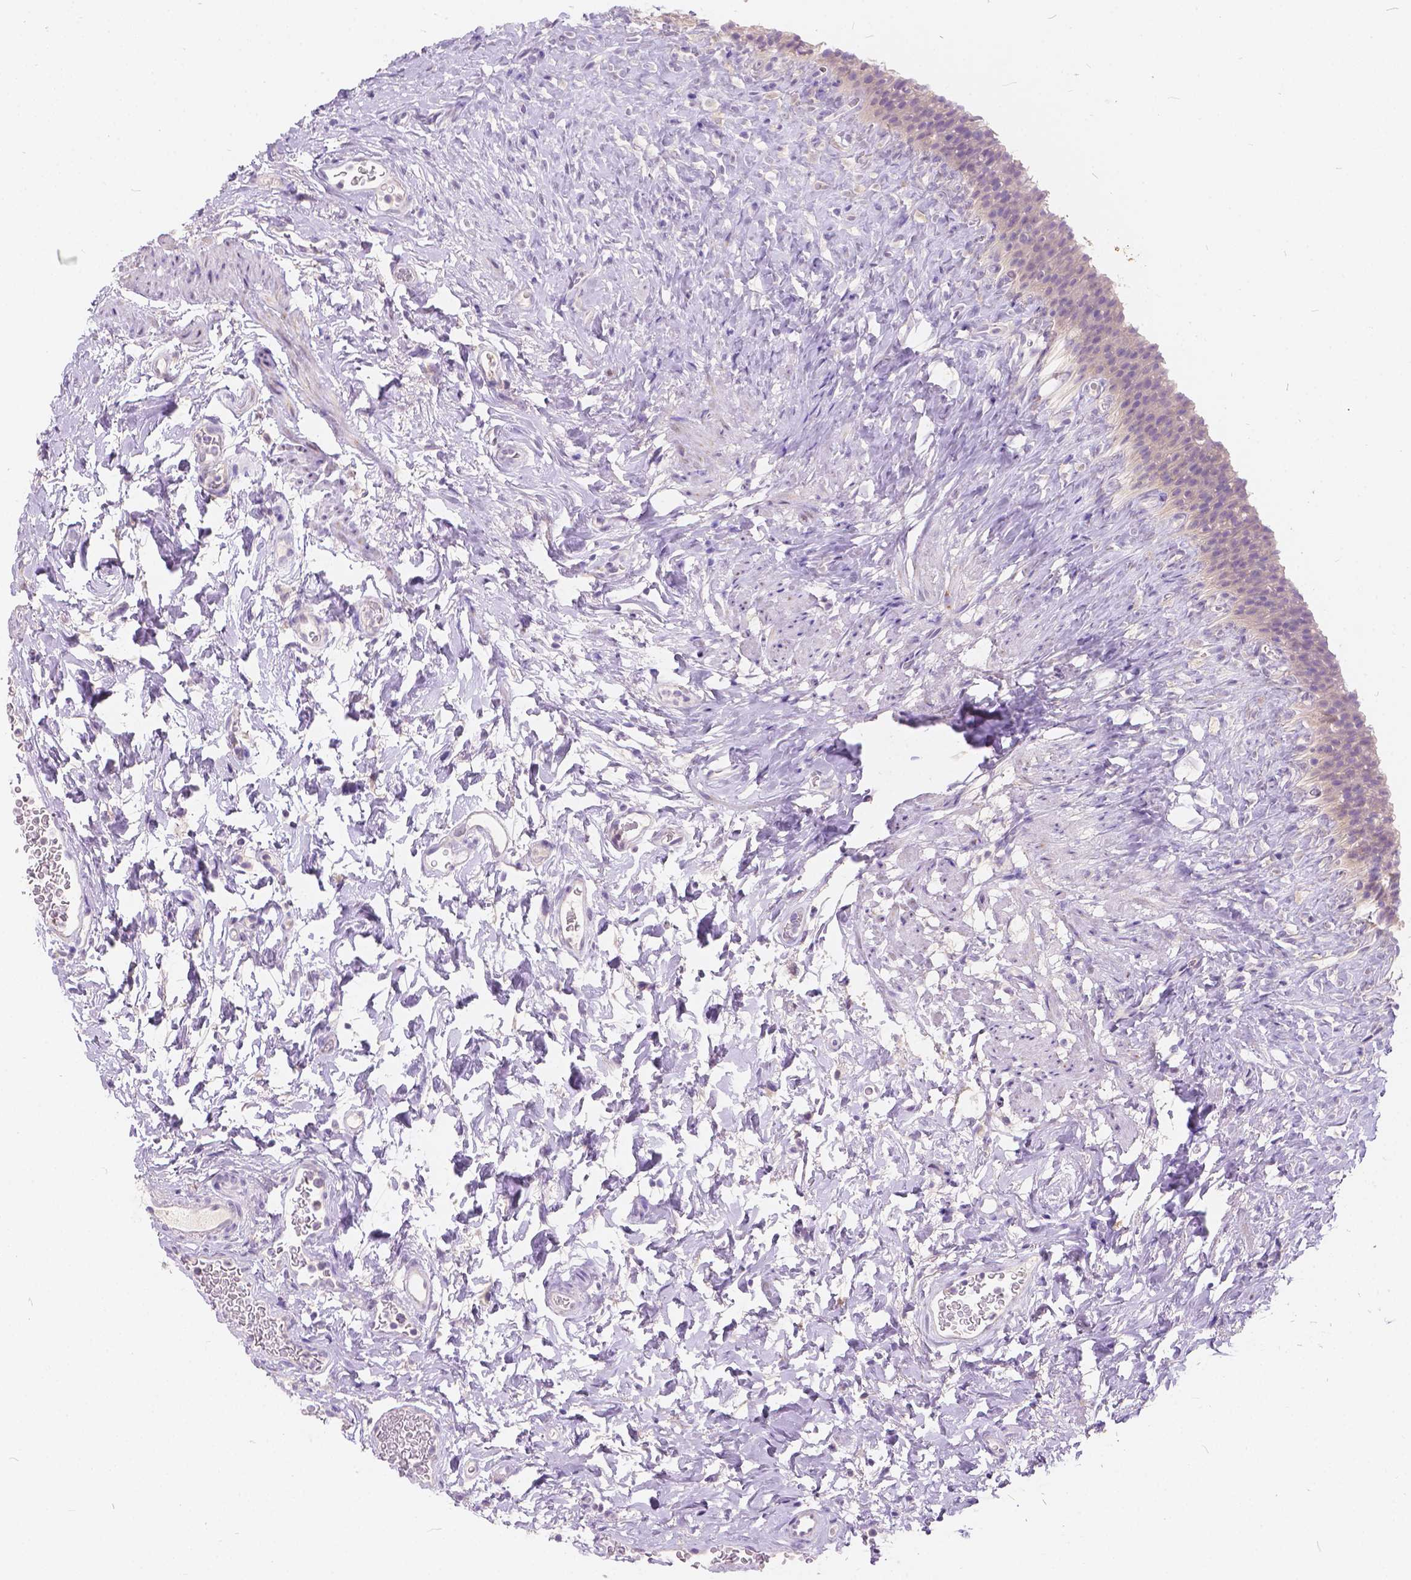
{"staining": {"intensity": "negative", "quantity": "none", "location": "none"}, "tissue": "urinary bladder", "cell_type": "Urothelial cells", "image_type": "normal", "snomed": [{"axis": "morphology", "description": "Normal tissue, NOS"}, {"axis": "topography", "description": "Urinary bladder"}], "caption": "The image displays no staining of urothelial cells in normal urinary bladder. Nuclei are stained in blue.", "gene": "PEX11G", "patient": {"sex": "male", "age": 76}}